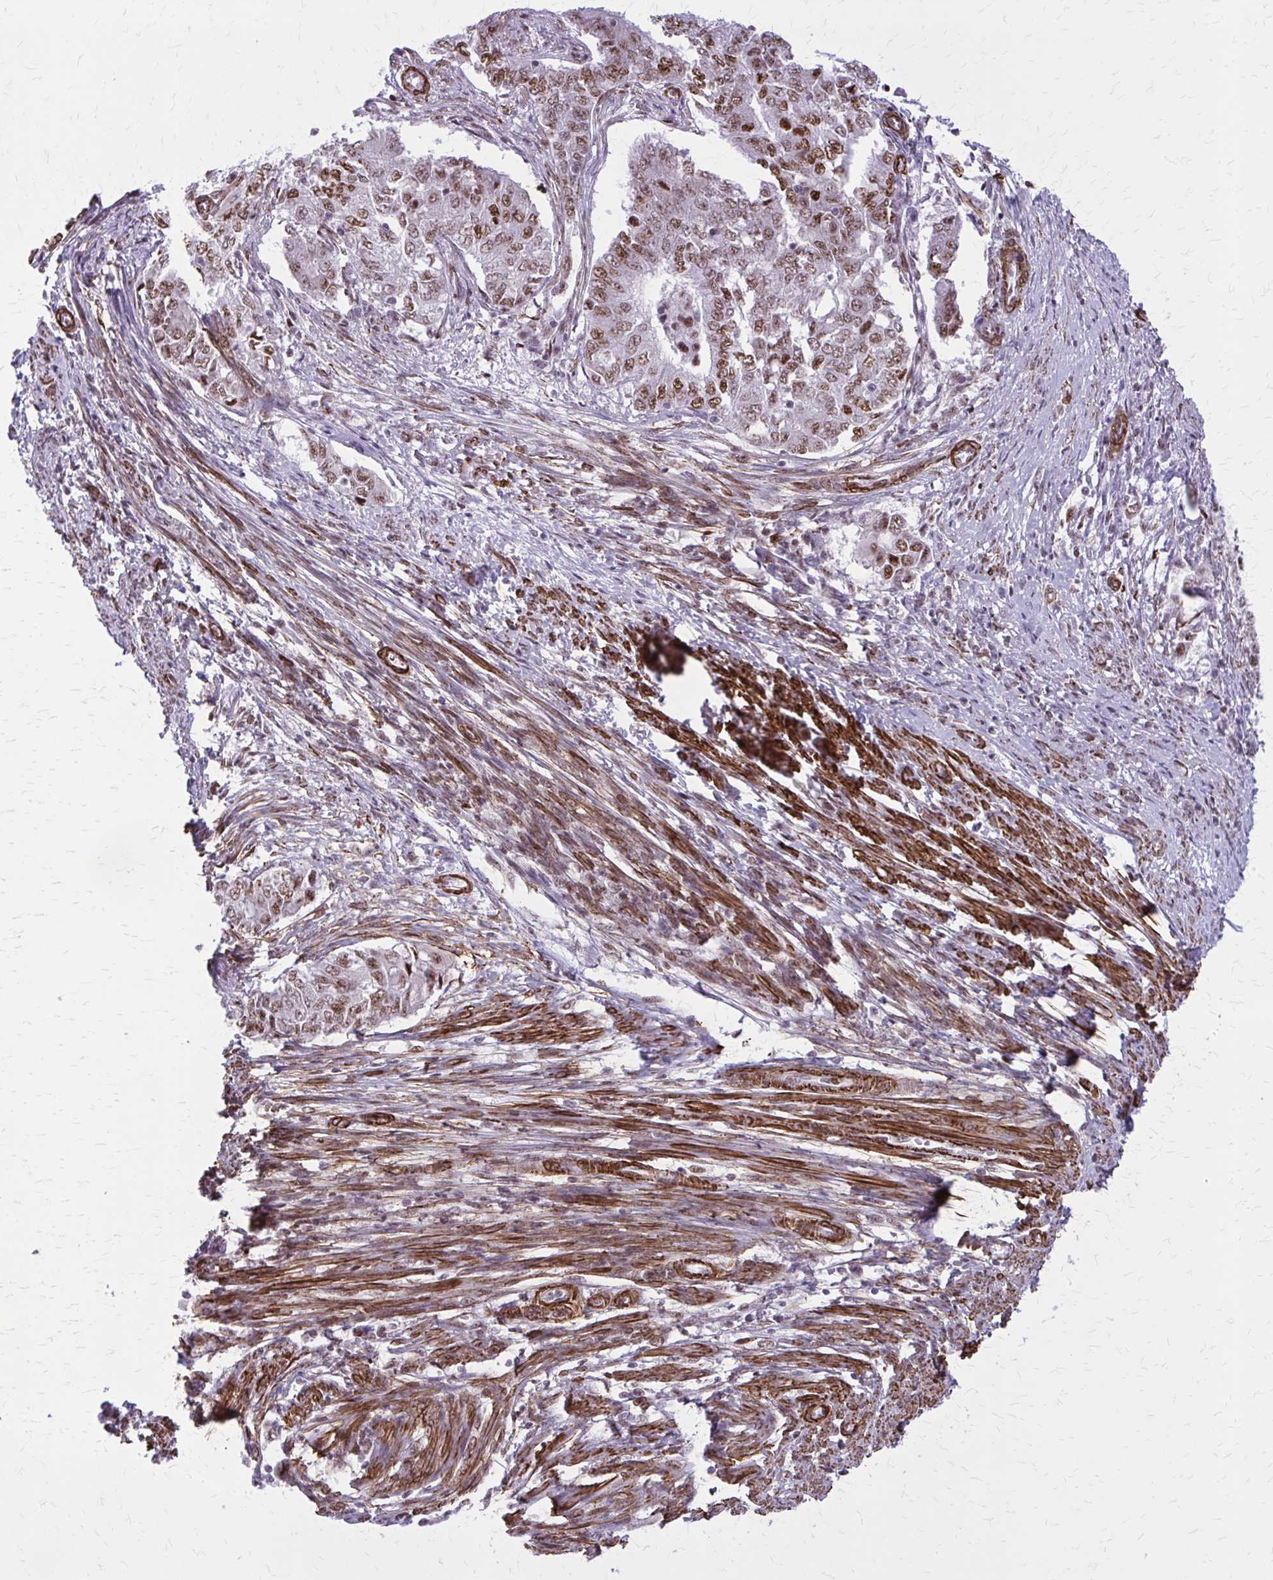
{"staining": {"intensity": "moderate", "quantity": ">75%", "location": "nuclear"}, "tissue": "endometrial cancer", "cell_type": "Tumor cells", "image_type": "cancer", "snomed": [{"axis": "morphology", "description": "Adenocarcinoma, NOS"}, {"axis": "topography", "description": "Endometrium"}], "caption": "IHC of endometrial adenocarcinoma demonstrates medium levels of moderate nuclear staining in approximately >75% of tumor cells.", "gene": "NRBF2", "patient": {"sex": "female", "age": 62}}